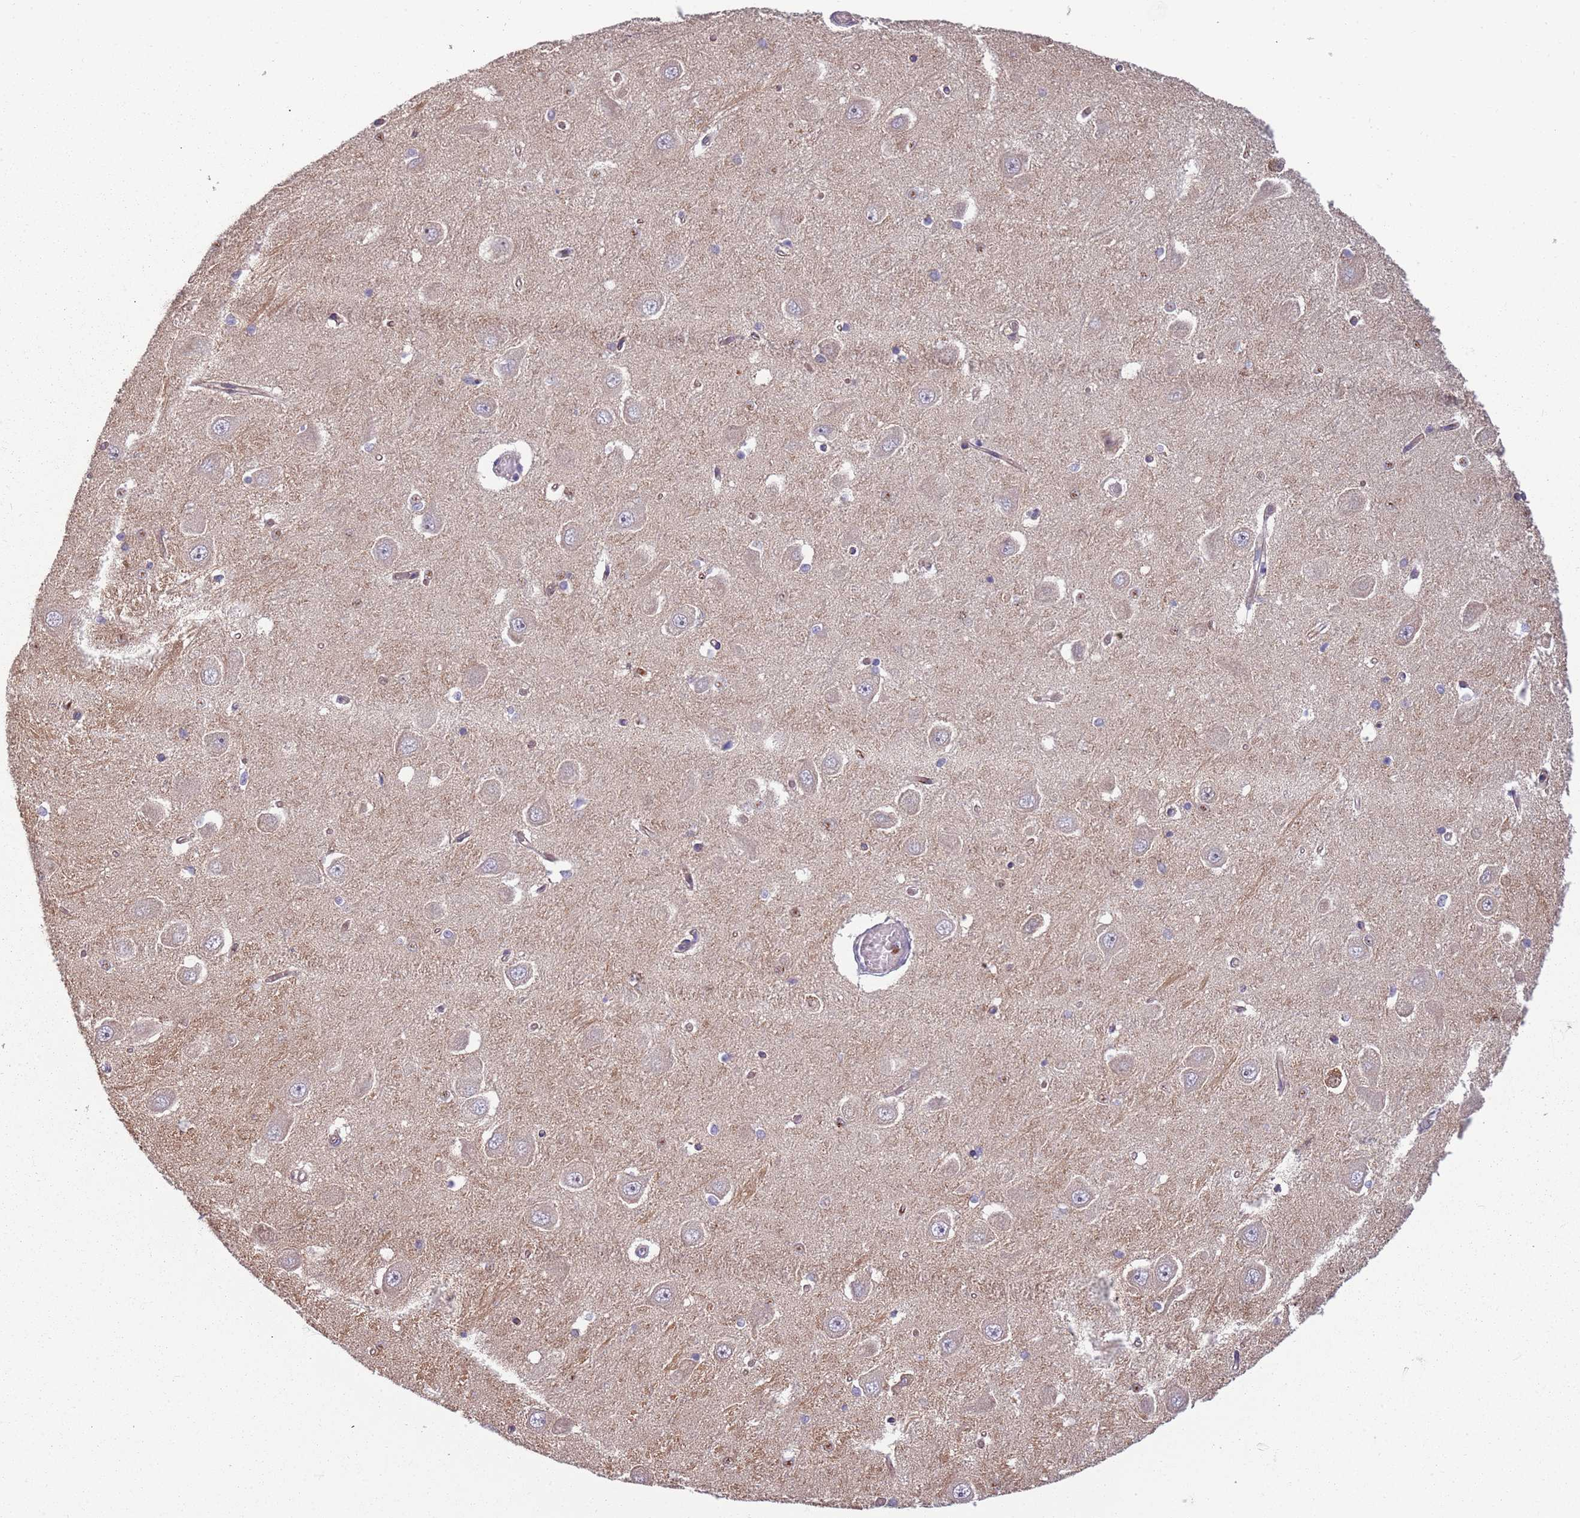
{"staining": {"intensity": "negative", "quantity": "none", "location": "none"}, "tissue": "hippocampus", "cell_type": "Glial cells", "image_type": "normal", "snomed": [{"axis": "morphology", "description": "Normal tissue, NOS"}, {"axis": "topography", "description": "Hippocampus"}], "caption": "Histopathology image shows no protein expression in glial cells of unremarkable hippocampus.", "gene": "NADK", "patient": {"sex": "male", "age": 45}}